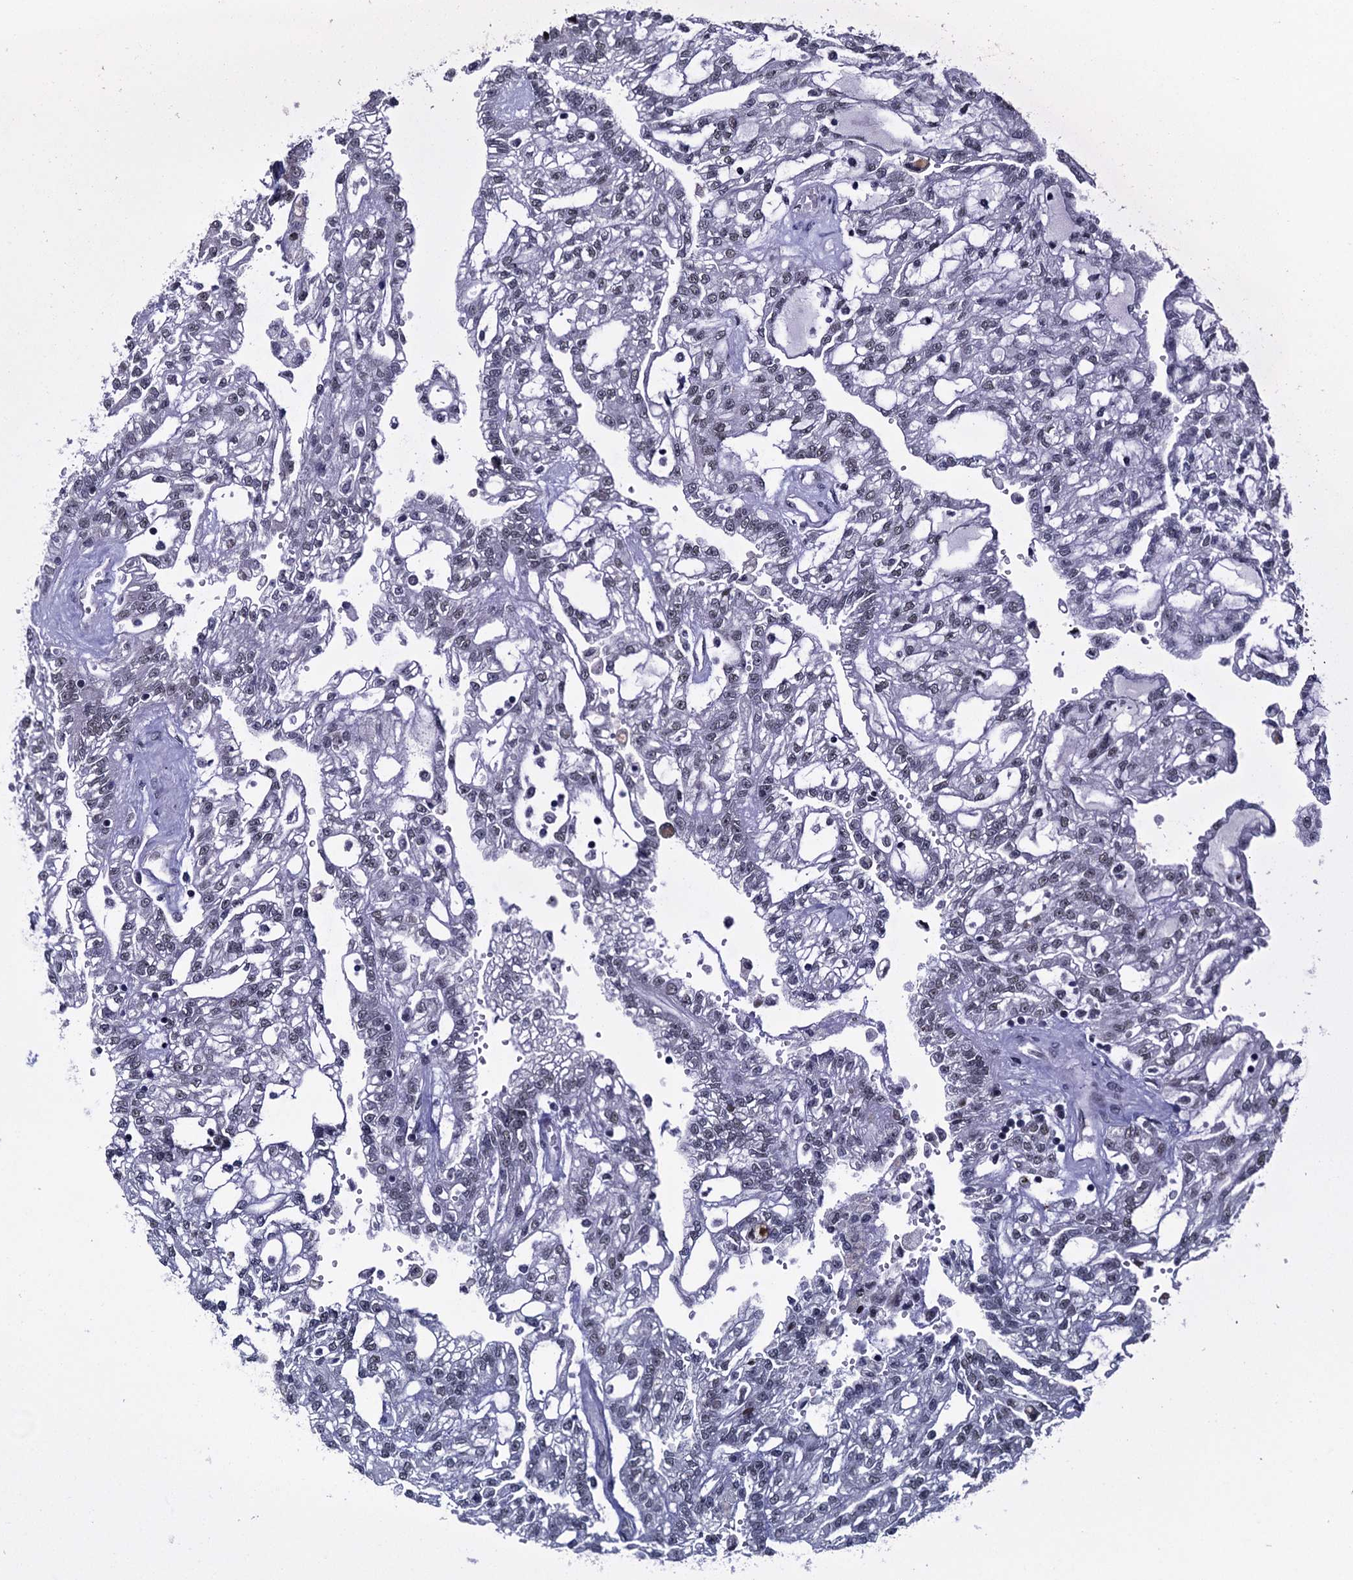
{"staining": {"intensity": "weak", "quantity": "25%-75%", "location": "nuclear"}, "tissue": "renal cancer", "cell_type": "Tumor cells", "image_type": "cancer", "snomed": [{"axis": "morphology", "description": "Adenocarcinoma, NOS"}, {"axis": "topography", "description": "Kidney"}], "caption": "Renal cancer (adenocarcinoma) tissue displays weak nuclear positivity in about 25%-75% of tumor cells, visualized by immunohistochemistry.", "gene": "RUFY2", "patient": {"sex": "male", "age": 63}}